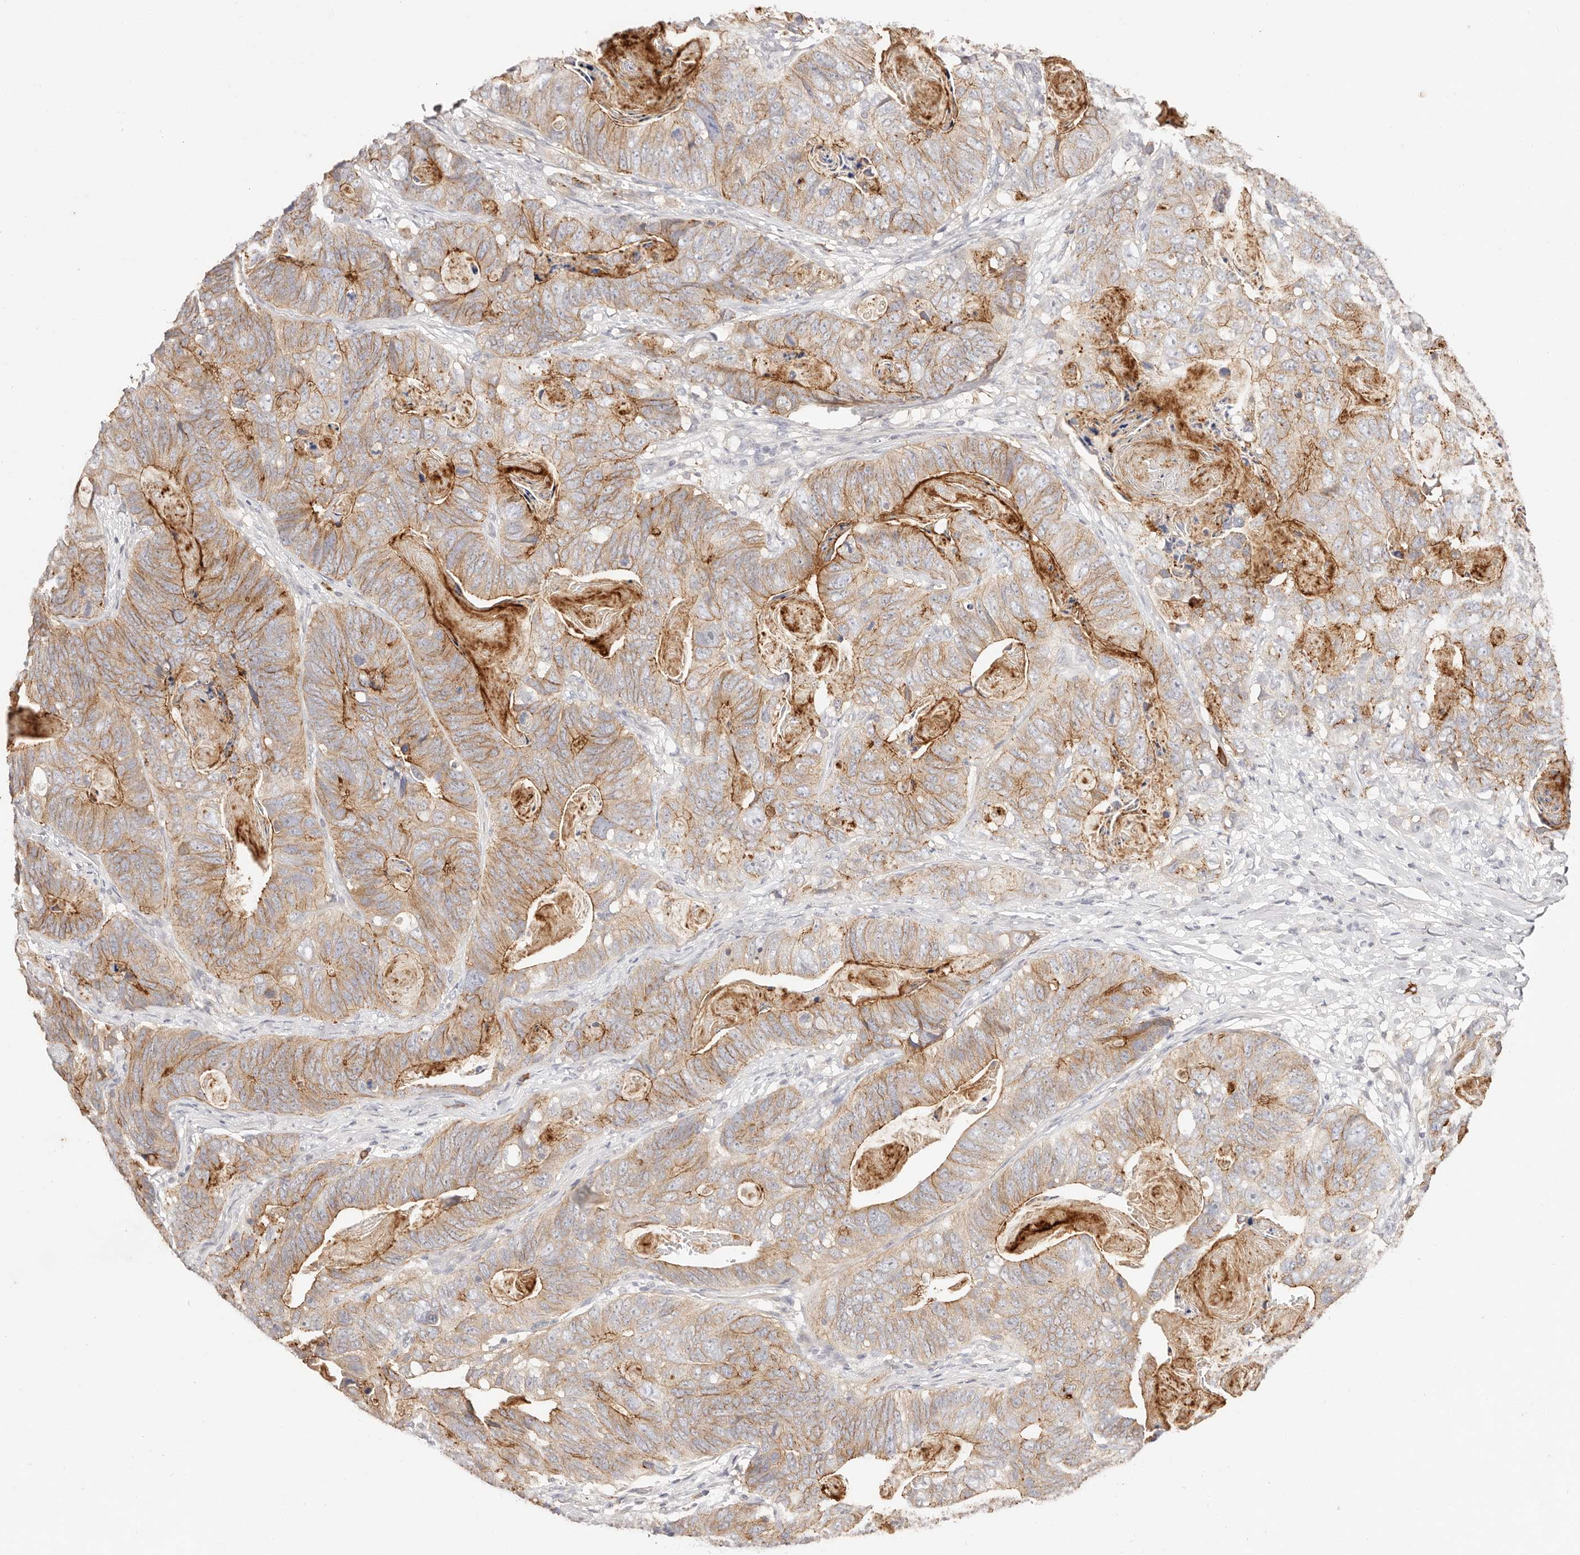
{"staining": {"intensity": "moderate", "quantity": "25%-75%", "location": "cytoplasmic/membranous"}, "tissue": "stomach cancer", "cell_type": "Tumor cells", "image_type": "cancer", "snomed": [{"axis": "morphology", "description": "Normal tissue, NOS"}, {"axis": "morphology", "description": "Adenocarcinoma, NOS"}, {"axis": "topography", "description": "Stomach"}], "caption": "Immunohistochemistry histopathology image of stomach cancer stained for a protein (brown), which reveals medium levels of moderate cytoplasmic/membranous positivity in approximately 25%-75% of tumor cells.", "gene": "CXADR", "patient": {"sex": "female", "age": 89}}